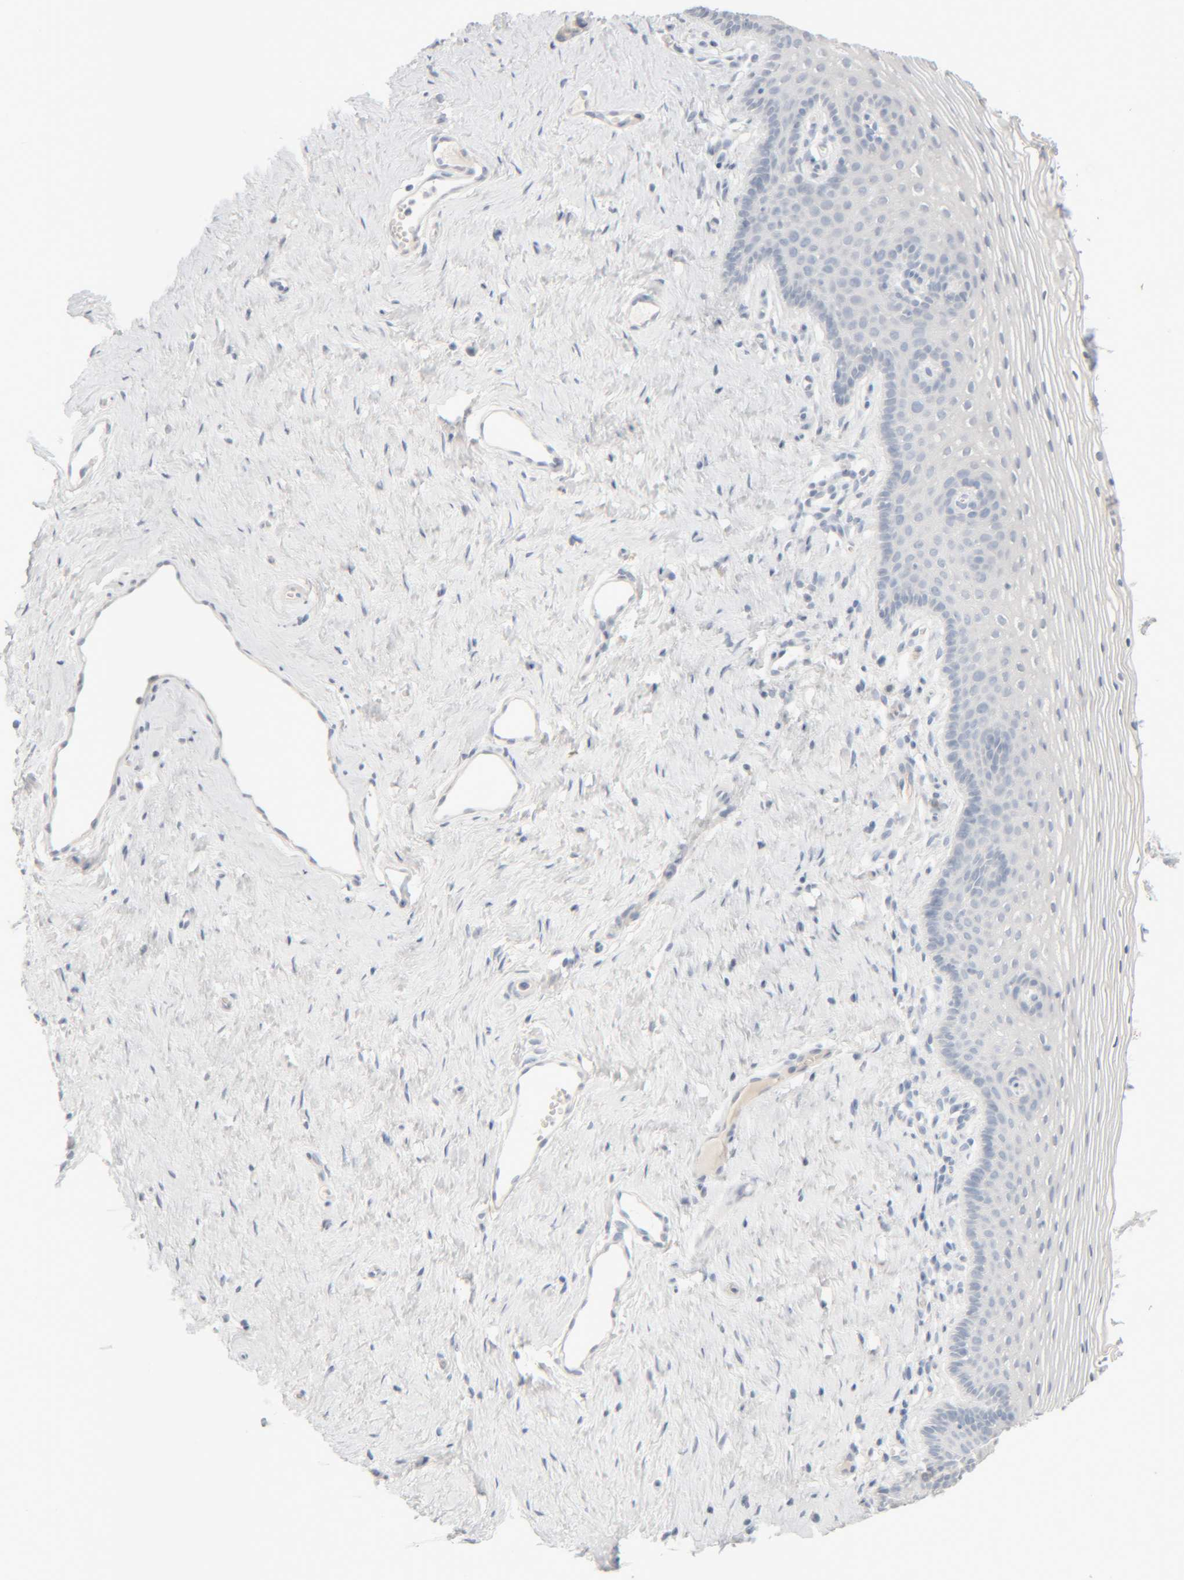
{"staining": {"intensity": "negative", "quantity": "none", "location": "none"}, "tissue": "vagina", "cell_type": "Squamous epithelial cells", "image_type": "normal", "snomed": [{"axis": "morphology", "description": "Normal tissue, NOS"}, {"axis": "topography", "description": "Vagina"}], "caption": "Immunohistochemistry (IHC) of benign vagina displays no expression in squamous epithelial cells. The staining was performed using DAB to visualize the protein expression in brown, while the nuclei were stained in blue with hematoxylin (Magnification: 20x).", "gene": "RIDA", "patient": {"sex": "female", "age": 32}}